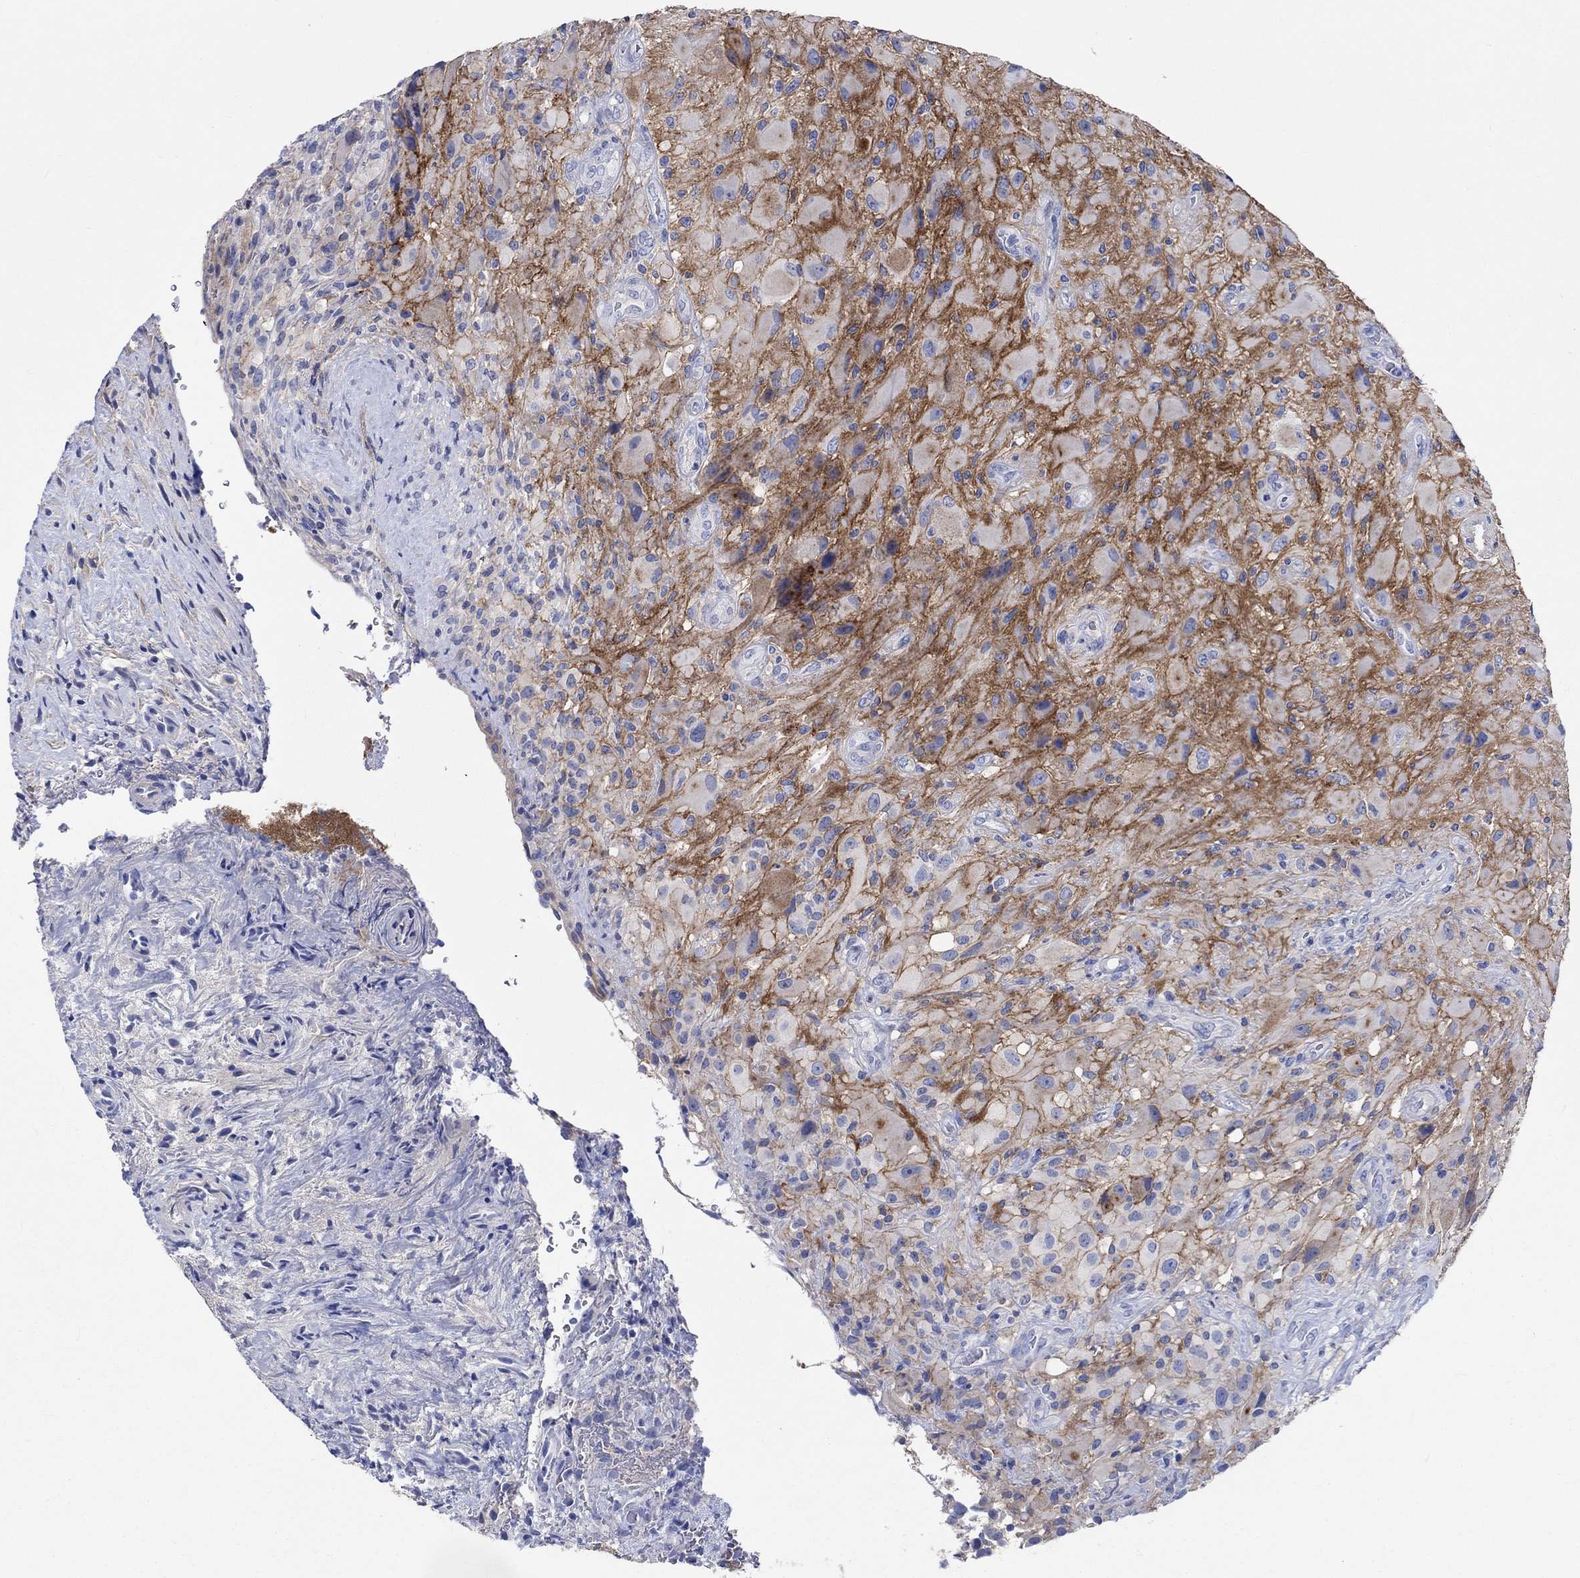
{"staining": {"intensity": "negative", "quantity": "none", "location": "none"}, "tissue": "glioma", "cell_type": "Tumor cells", "image_type": "cancer", "snomed": [{"axis": "morphology", "description": "Glioma, malignant, High grade"}, {"axis": "topography", "description": "Cerebral cortex"}], "caption": "An image of human malignant high-grade glioma is negative for staining in tumor cells.", "gene": "SHISA4", "patient": {"sex": "male", "age": 35}}